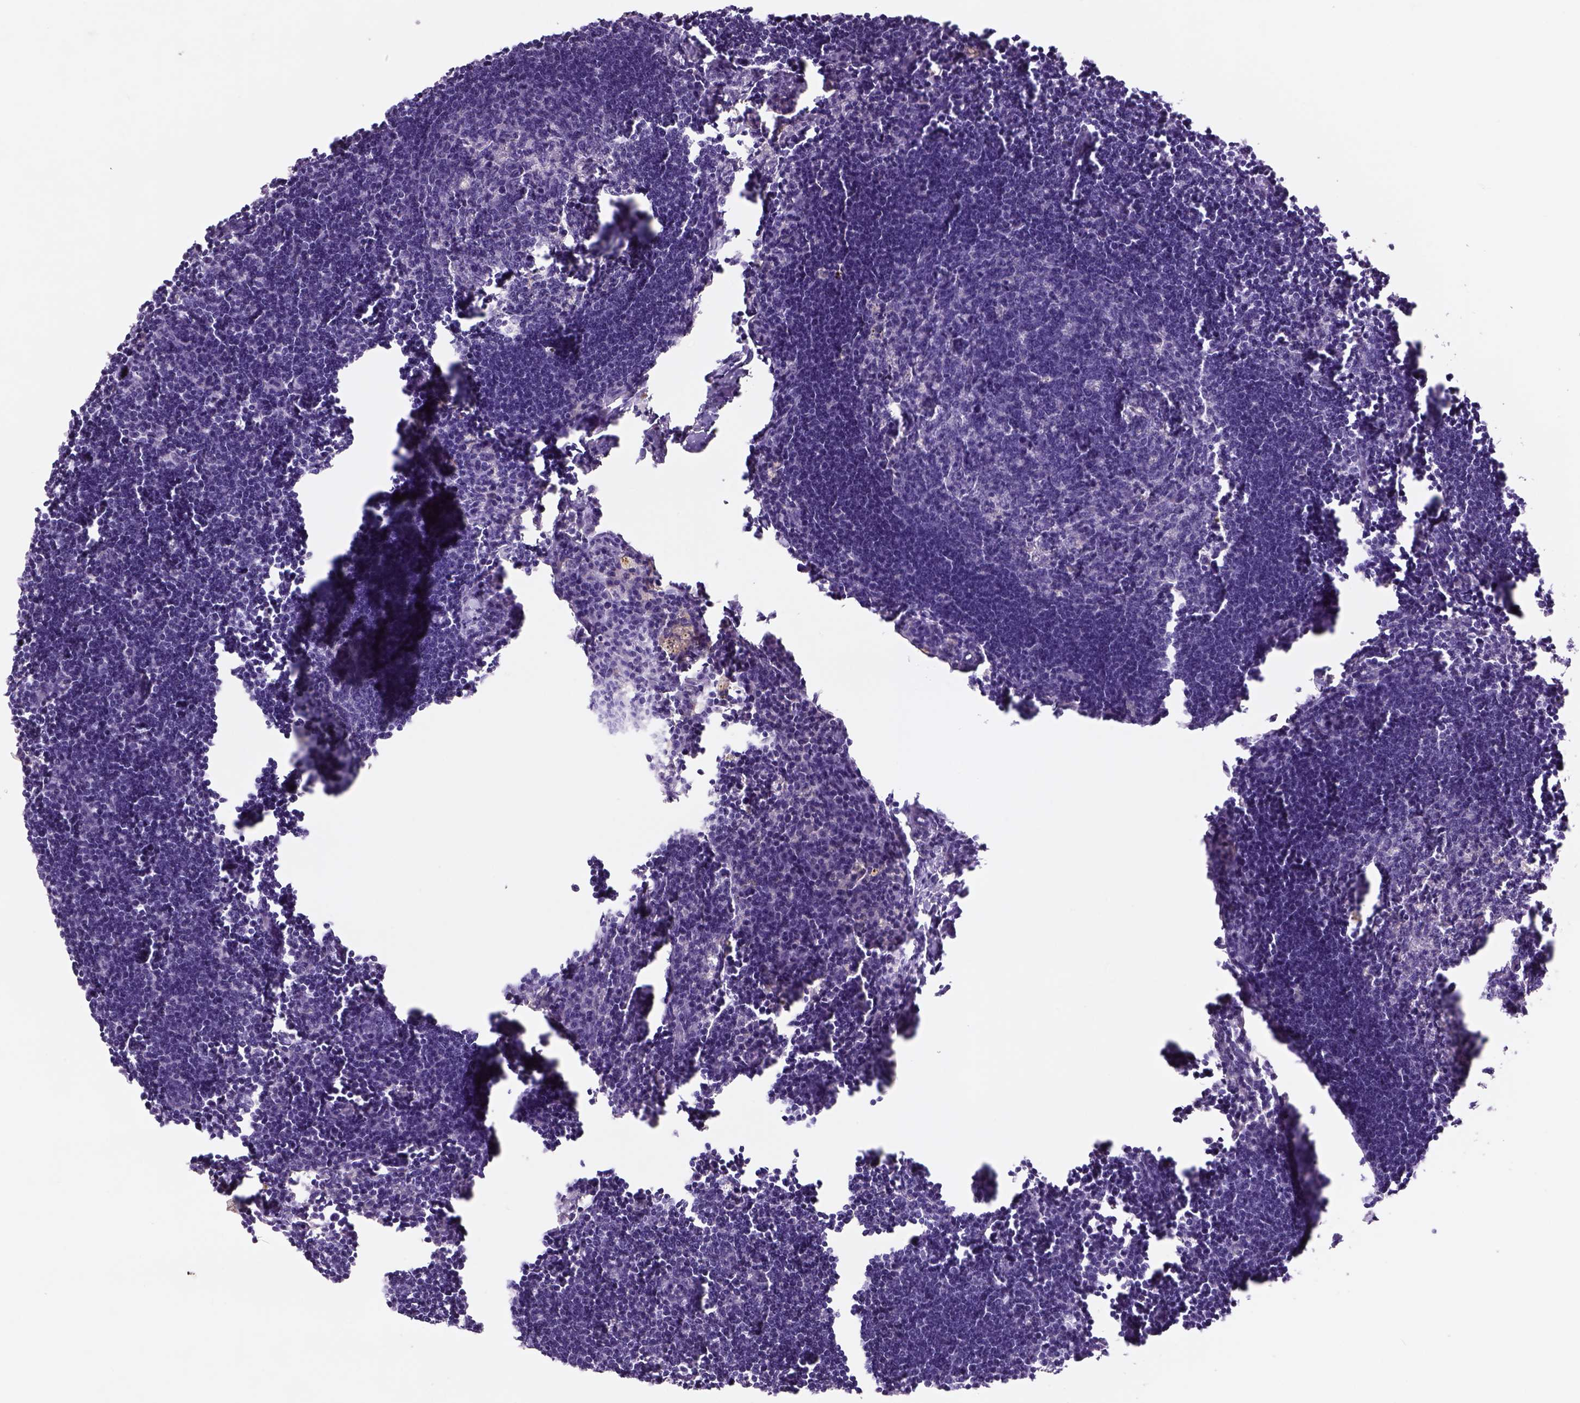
{"staining": {"intensity": "negative", "quantity": "none", "location": "none"}, "tissue": "lymph node", "cell_type": "Germinal center cells", "image_type": "normal", "snomed": [{"axis": "morphology", "description": "Normal tissue, NOS"}, {"axis": "topography", "description": "Lymph node"}], "caption": "Protein analysis of benign lymph node shows no significant expression in germinal center cells.", "gene": "NAALAD2", "patient": {"sex": "male", "age": 55}}